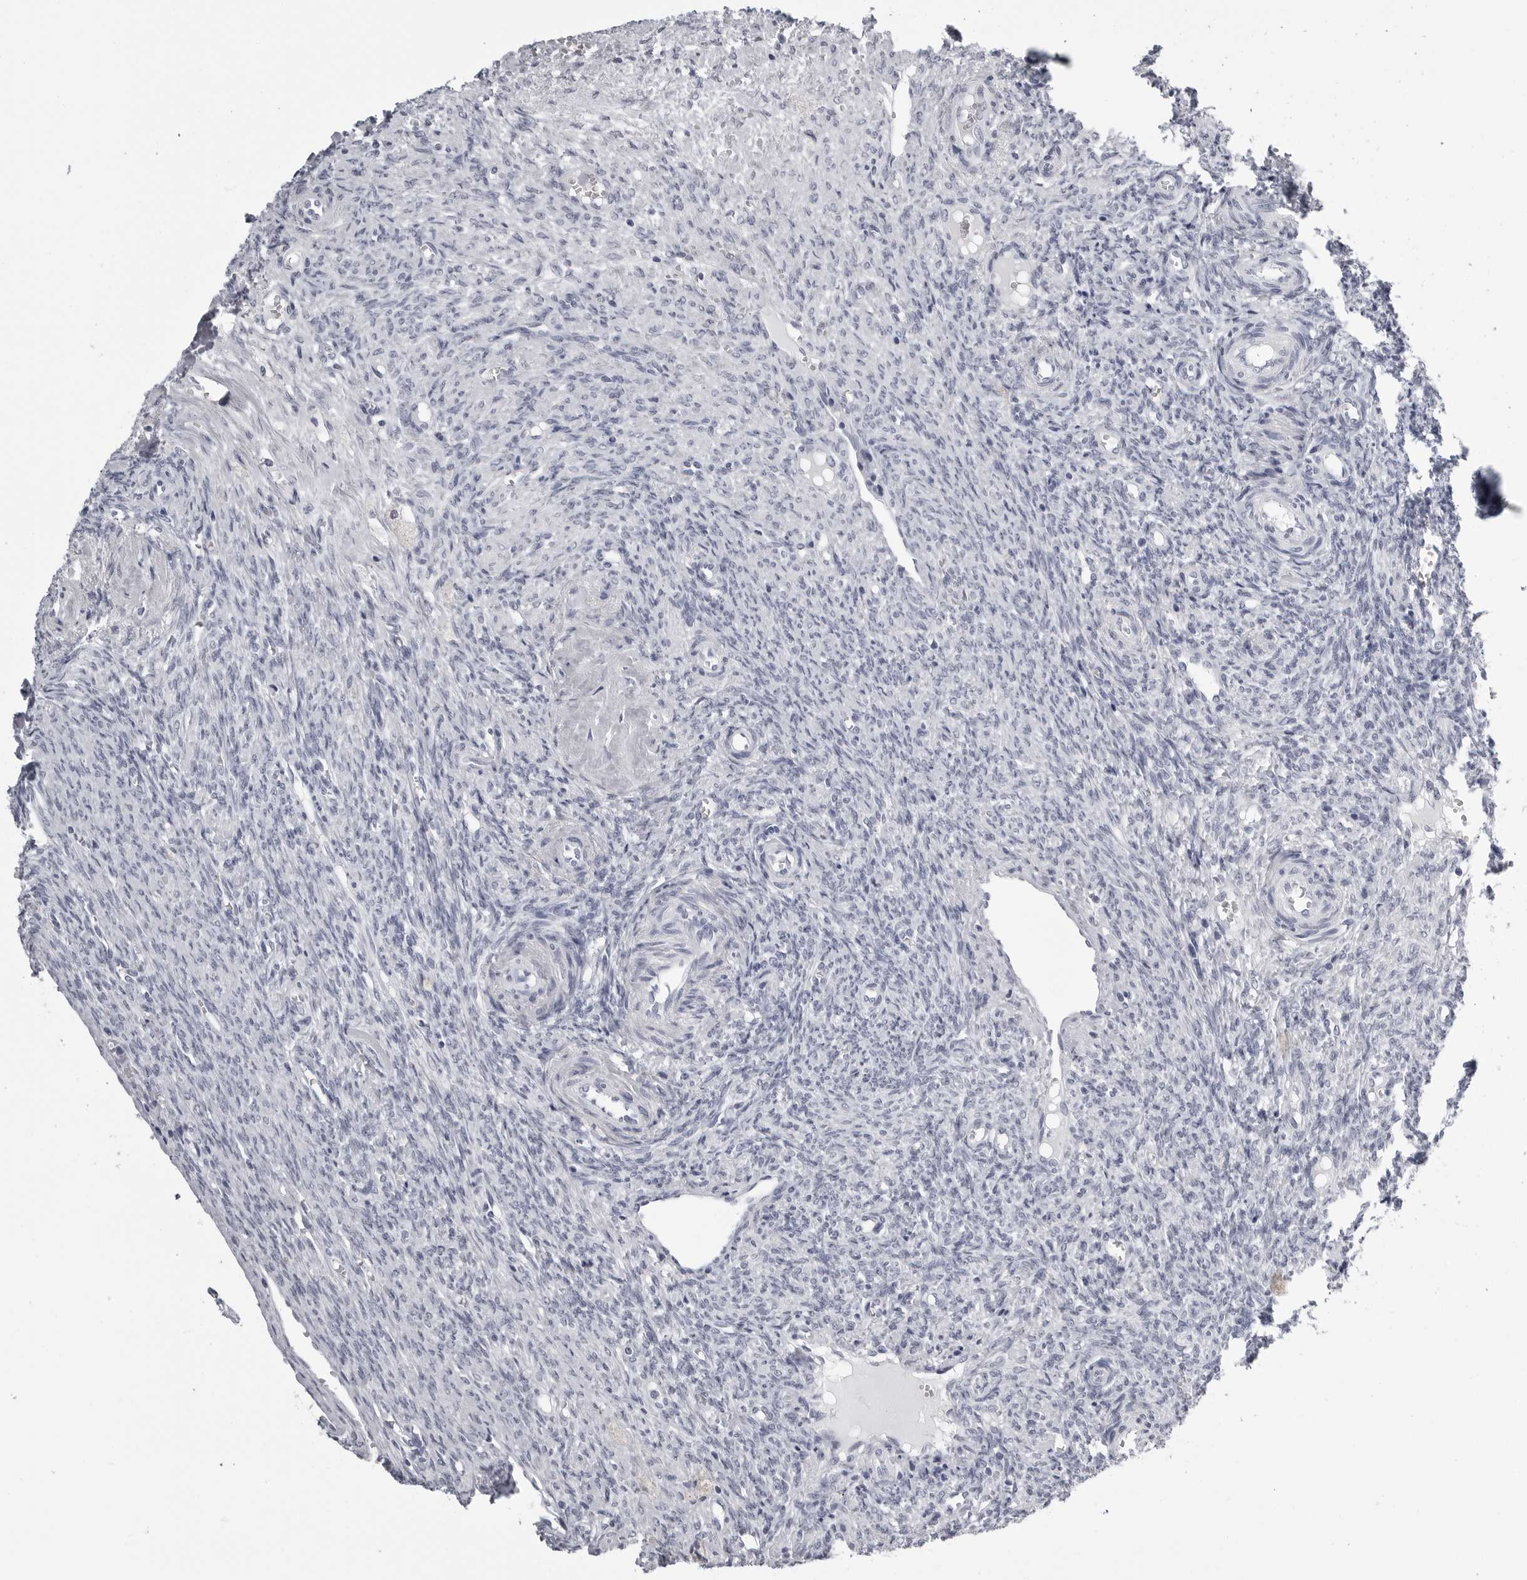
{"staining": {"intensity": "negative", "quantity": "none", "location": "none"}, "tissue": "ovary", "cell_type": "Ovarian stroma cells", "image_type": "normal", "snomed": [{"axis": "morphology", "description": "Normal tissue, NOS"}, {"axis": "topography", "description": "Ovary"}], "caption": "The immunohistochemistry (IHC) photomicrograph has no significant expression in ovarian stroma cells of ovary. (Brightfield microscopy of DAB (3,3'-diaminobenzidine) immunohistochemistry at high magnification).", "gene": "BPIFA1", "patient": {"sex": "female", "age": 41}}